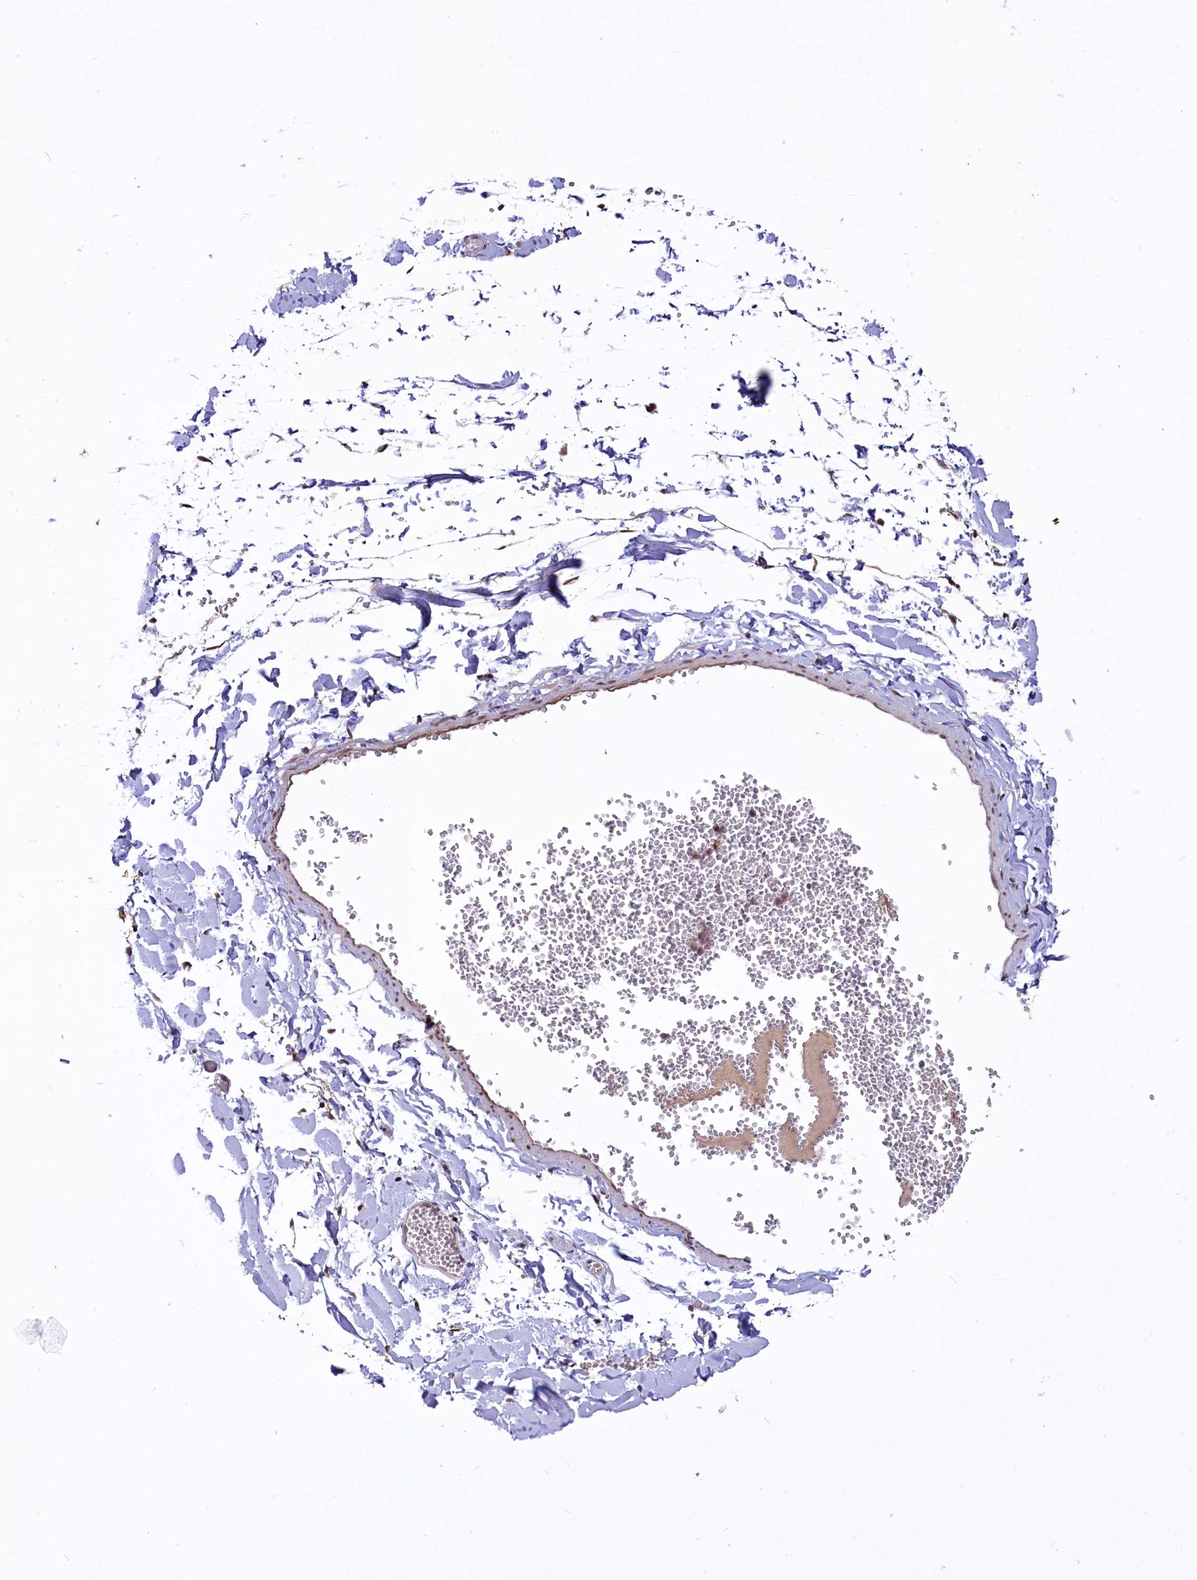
{"staining": {"intensity": "moderate", "quantity": ">75%", "location": "nuclear"}, "tissue": "adipose tissue", "cell_type": "Adipocytes", "image_type": "normal", "snomed": [{"axis": "morphology", "description": "Normal tissue, NOS"}, {"axis": "topography", "description": "Gallbladder"}, {"axis": "topography", "description": "Peripheral nerve tissue"}], "caption": "Immunohistochemical staining of benign adipose tissue shows >75% levels of moderate nuclear protein staining in about >75% of adipocytes. The protein is shown in brown color, while the nuclei are stained blue.", "gene": "PHC3", "patient": {"sex": "male", "age": 38}}